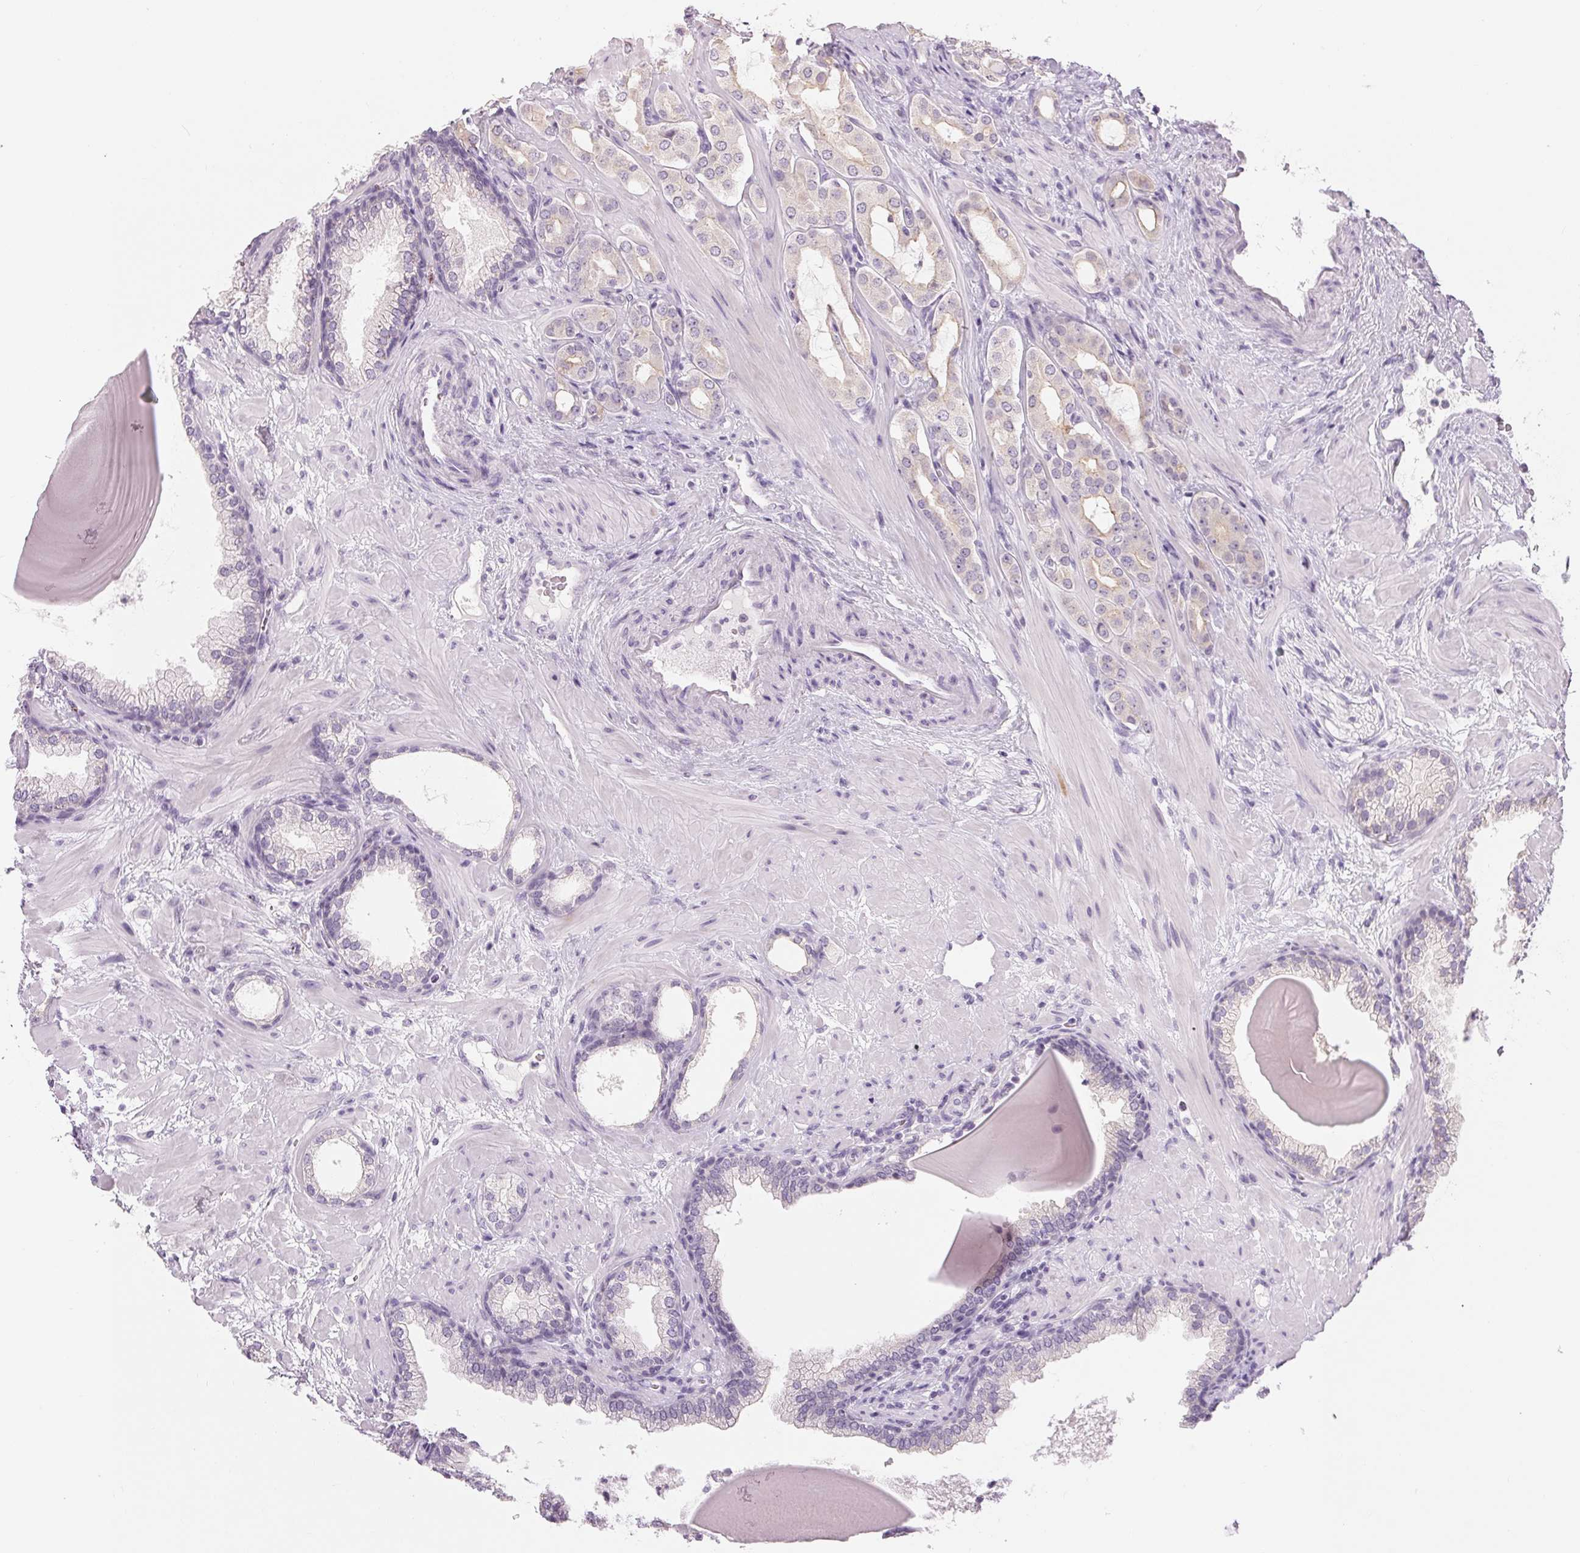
{"staining": {"intensity": "weak", "quantity": "<25%", "location": "cytoplasmic/membranous"}, "tissue": "prostate cancer", "cell_type": "Tumor cells", "image_type": "cancer", "snomed": [{"axis": "morphology", "description": "Adenocarcinoma, Low grade"}, {"axis": "topography", "description": "Prostate"}], "caption": "Image shows no significant protein expression in tumor cells of prostate cancer (adenocarcinoma (low-grade)).", "gene": "SFTPD", "patient": {"sex": "male", "age": 57}}